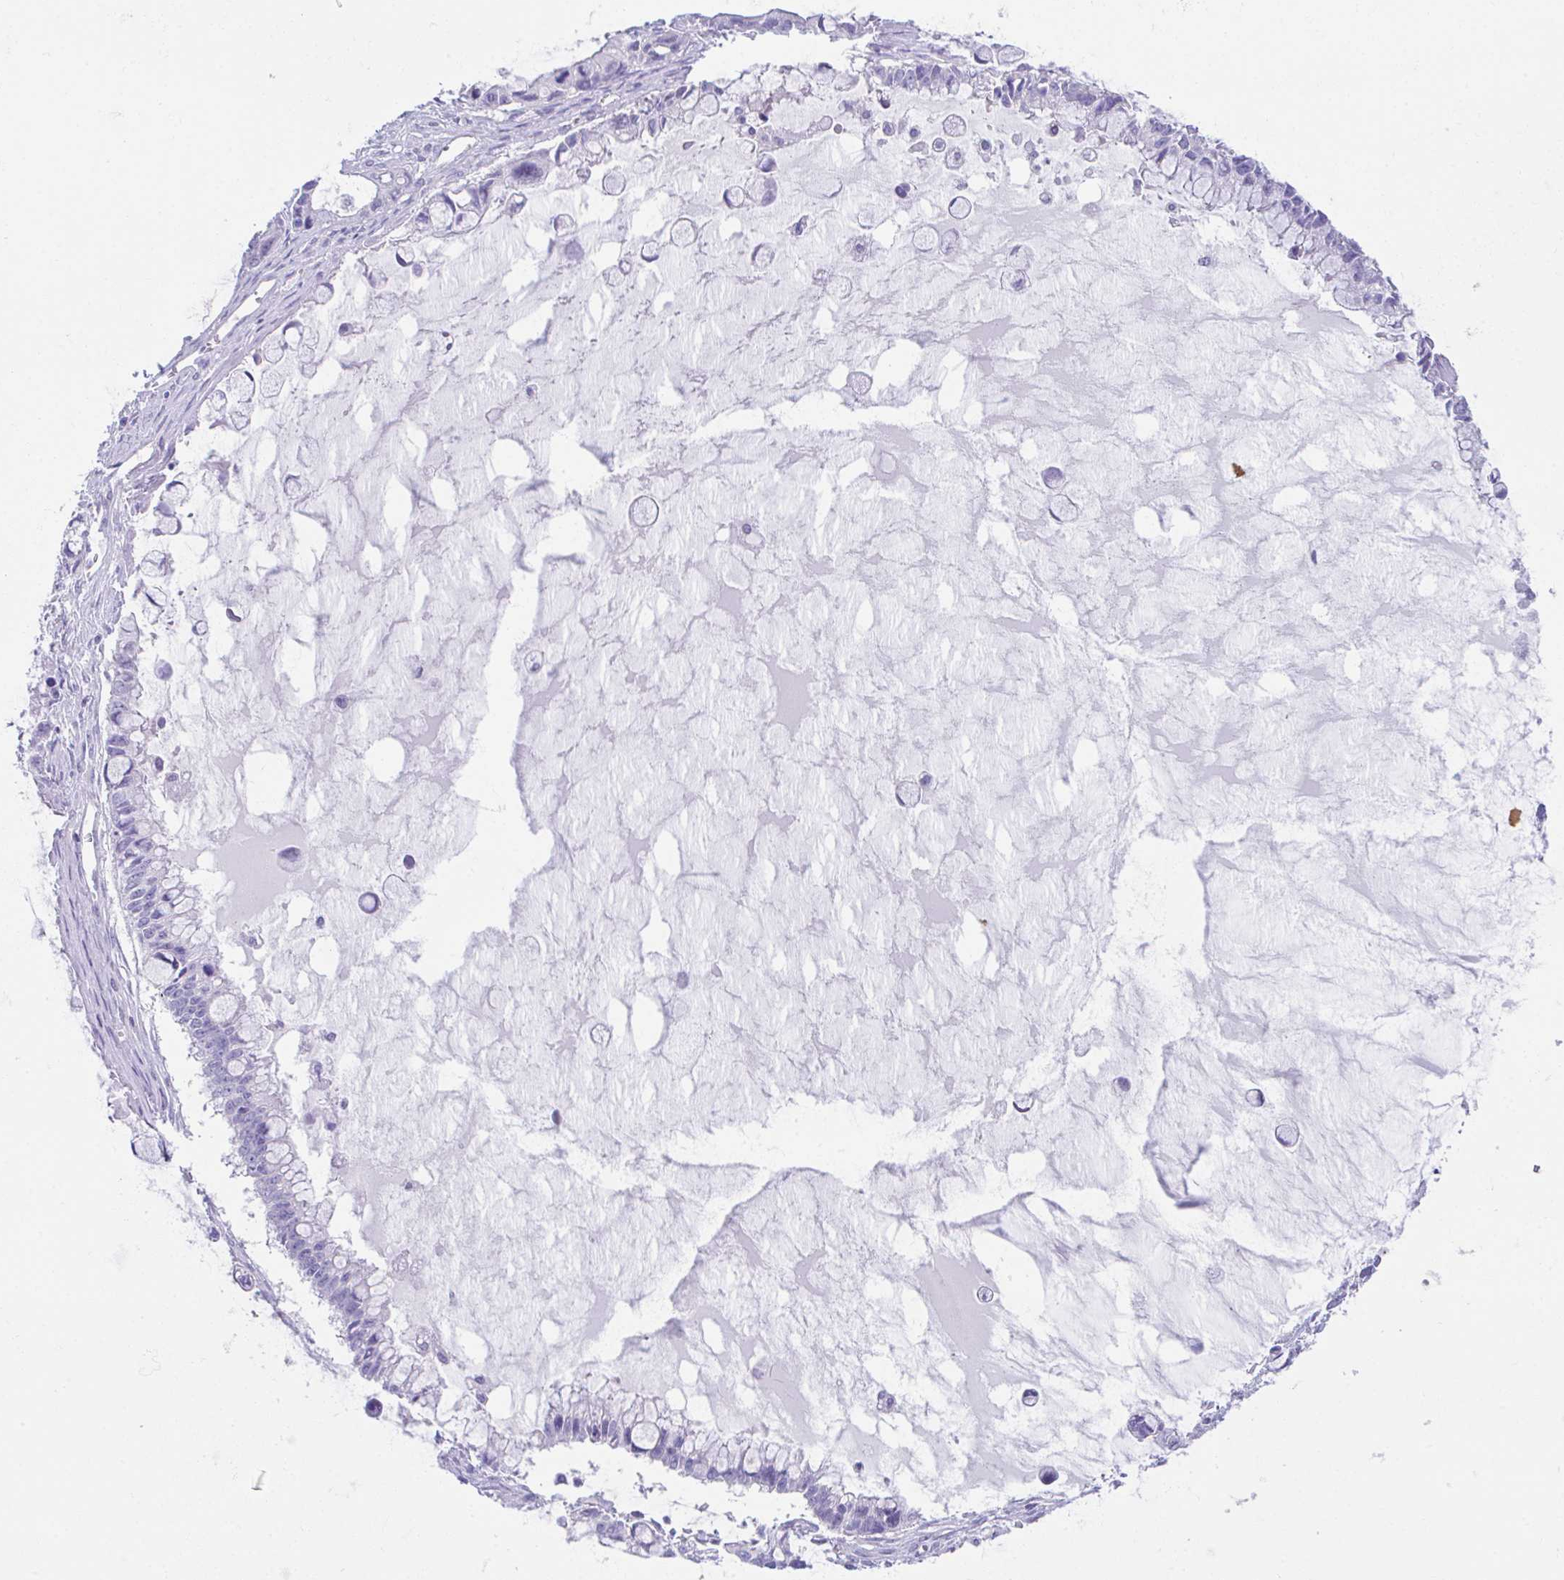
{"staining": {"intensity": "negative", "quantity": "none", "location": "none"}, "tissue": "ovarian cancer", "cell_type": "Tumor cells", "image_type": "cancer", "snomed": [{"axis": "morphology", "description": "Cystadenocarcinoma, mucinous, NOS"}, {"axis": "topography", "description": "Ovary"}], "caption": "Immunohistochemical staining of ovarian mucinous cystadenocarcinoma exhibits no significant positivity in tumor cells.", "gene": "HACD4", "patient": {"sex": "female", "age": 63}}